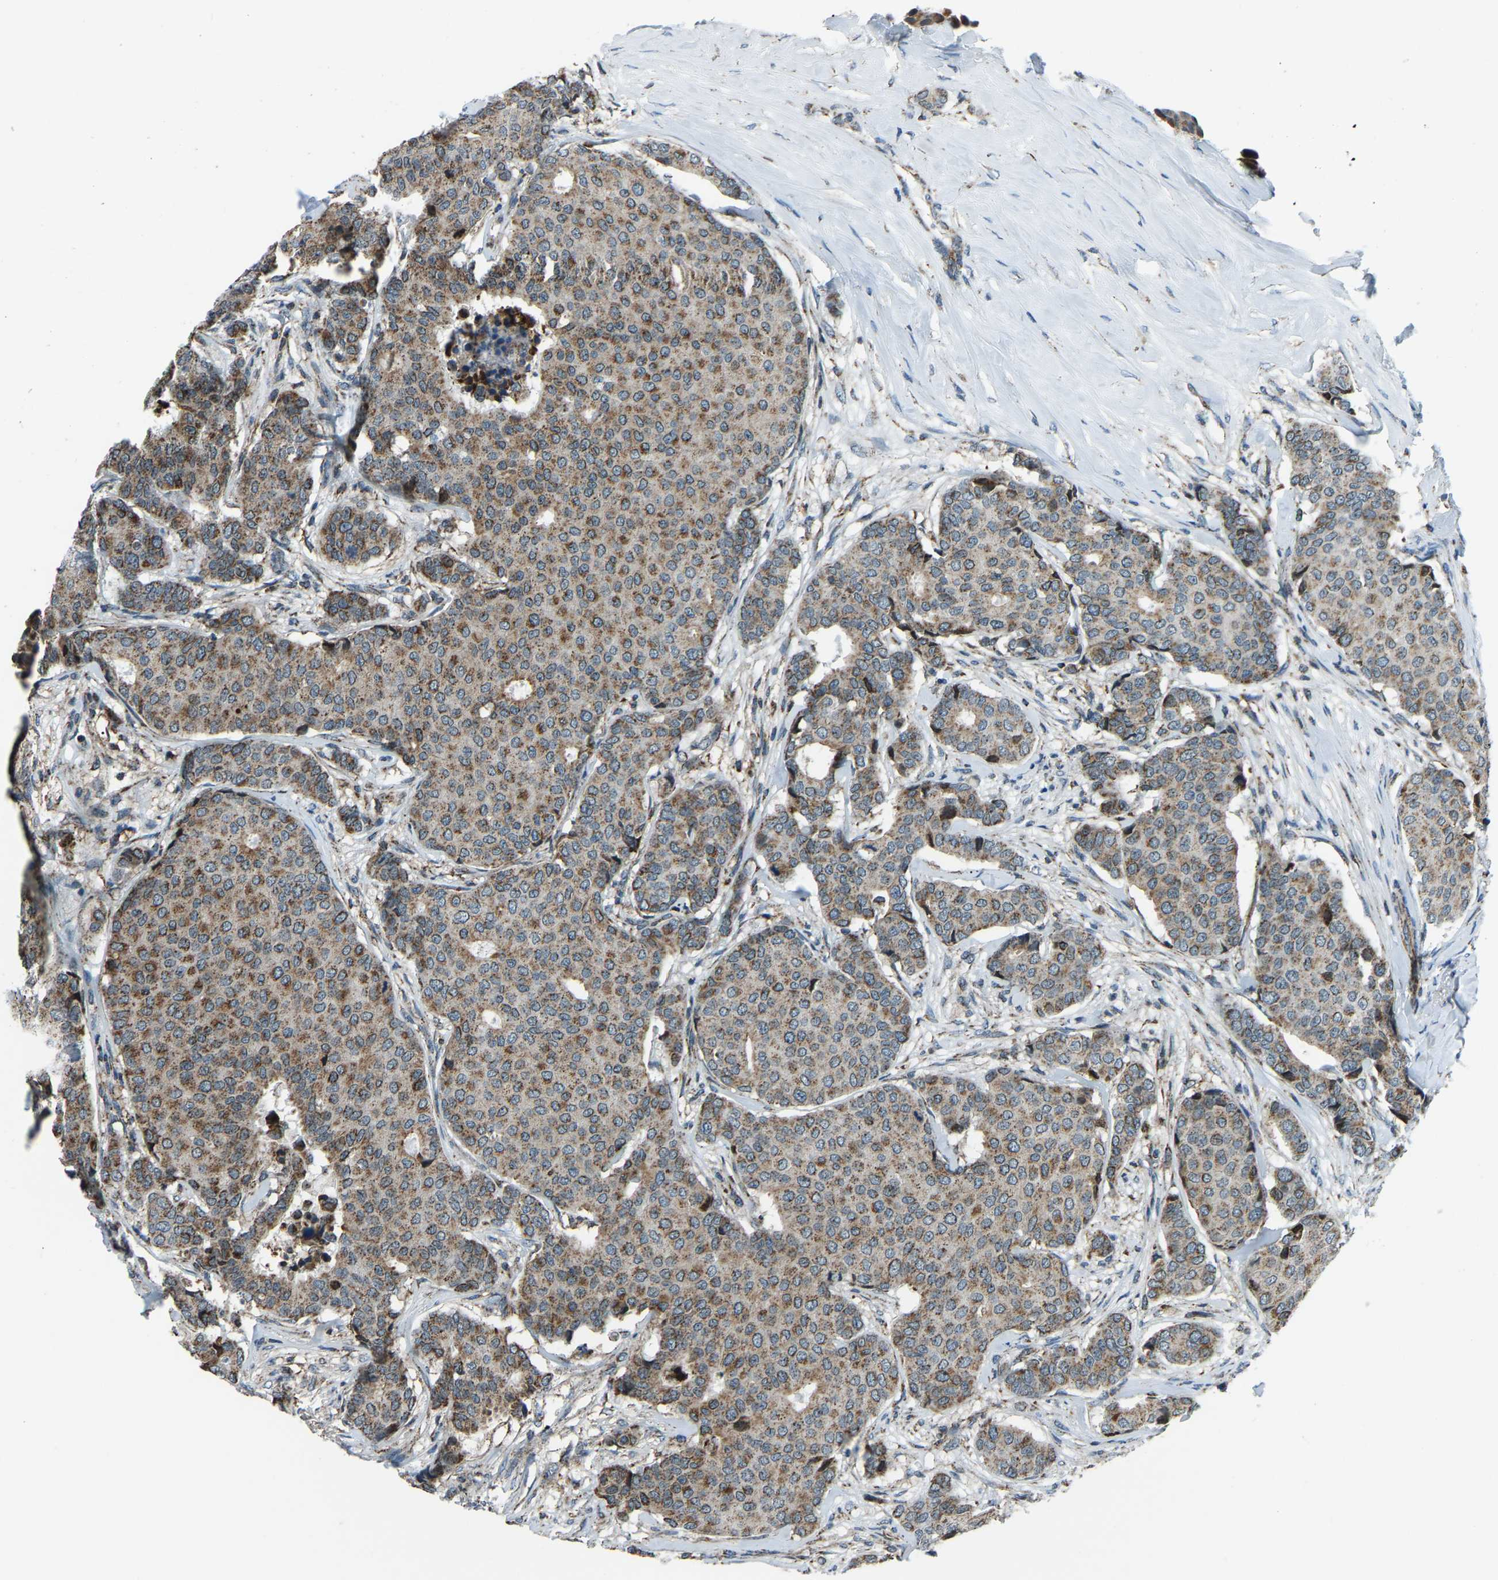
{"staining": {"intensity": "moderate", "quantity": ">75%", "location": "cytoplasmic/membranous"}, "tissue": "breast cancer", "cell_type": "Tumor cells", "image_type": "cancer", "snomed": [{"axis": "morphology", "description": "Duct carcinoma"}, {"axis": "topography", "description": "Breast"}], "caption": "Breast cancer (invasive ductal carcinoma) tissue shows moderate cytoplasmic/membranous positivity in about >75% of tumor cells", "gene": "RBM33", "patient": {"sex": "female", "age": 75}}